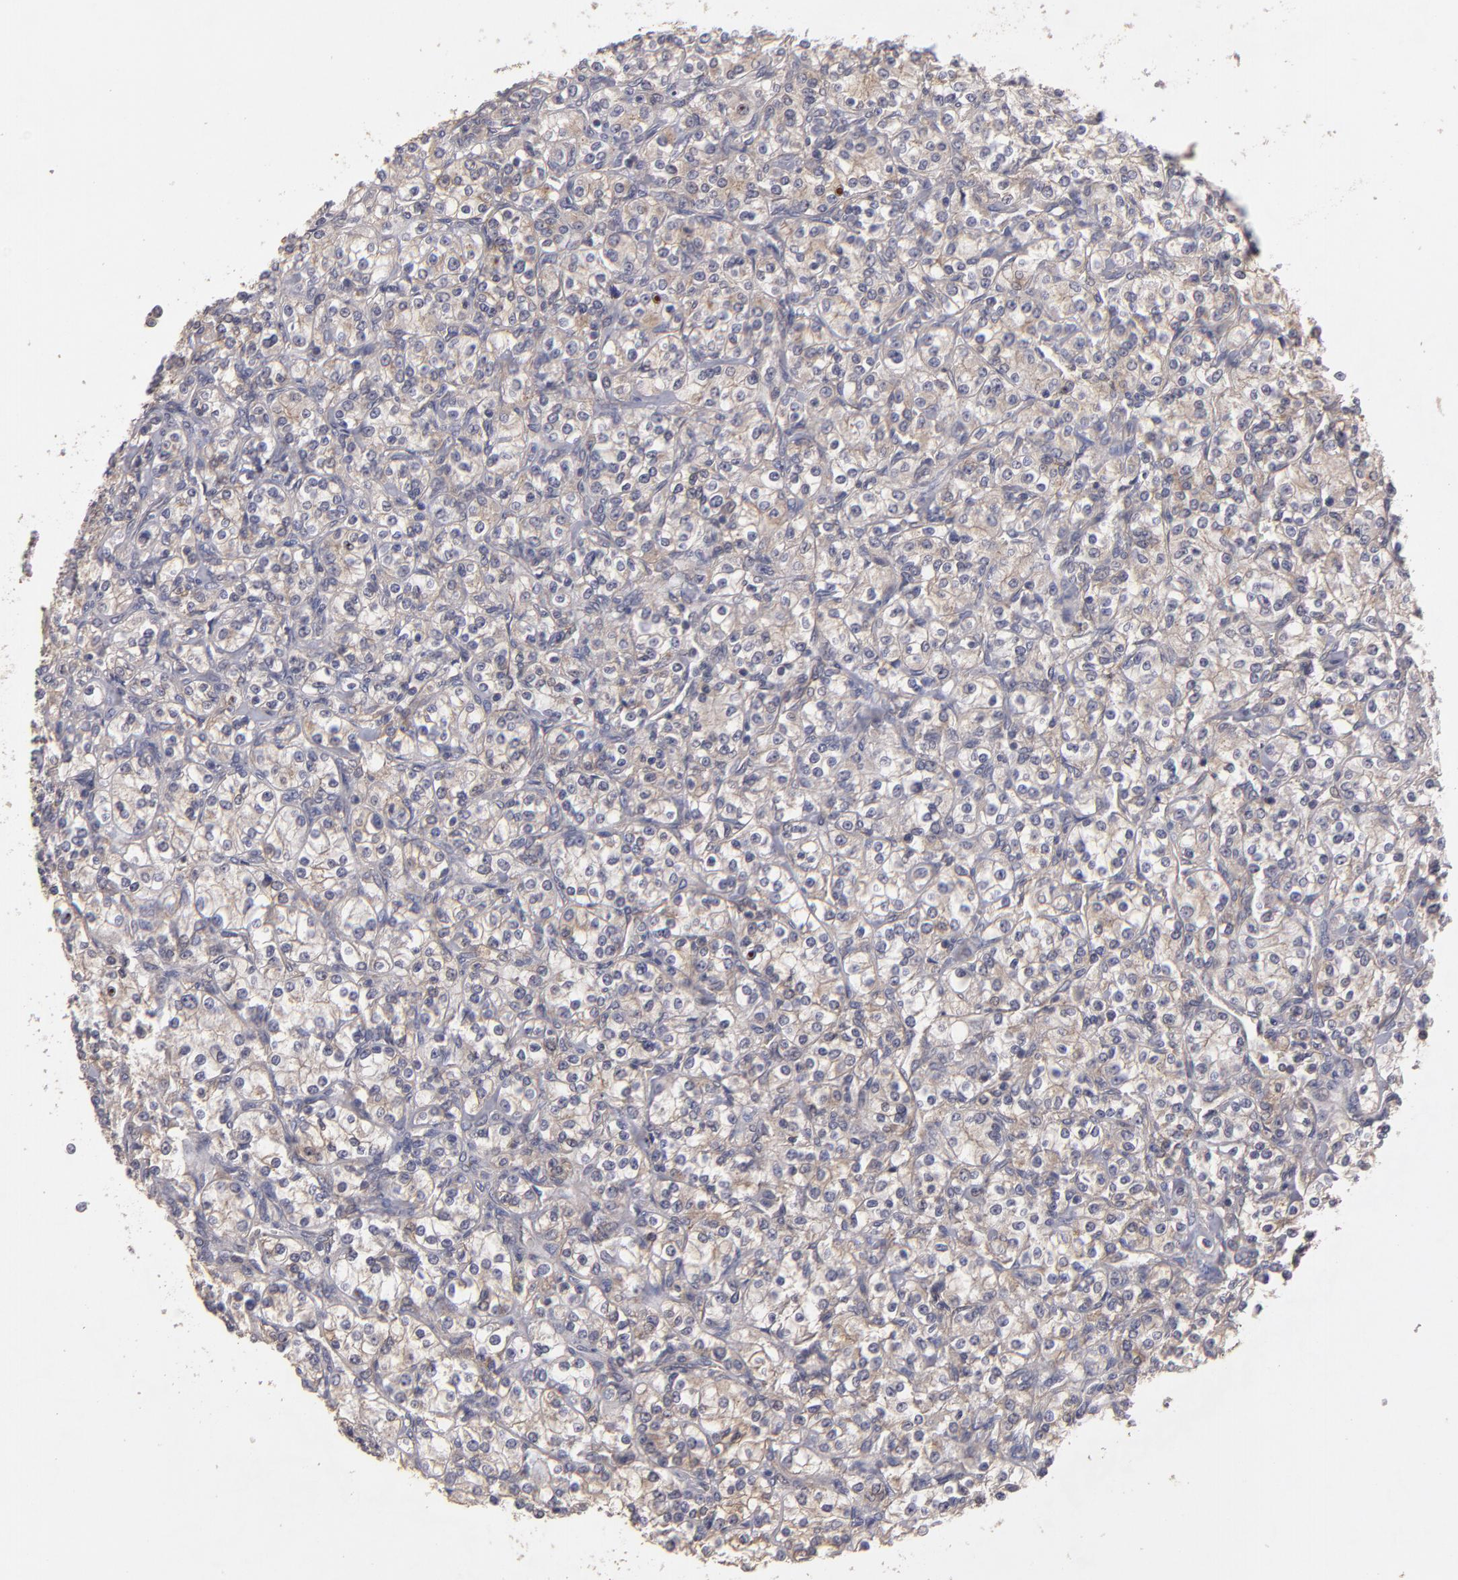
{"staining": {"intensity": "weak", "quantity": "25%-75%", "location": "cytoplasmic/membranous"}, "tissue": "renal cancer", "cell_type": "Tumor cells", "image_type": "cancer", "snomed": [{"axis": "morphology", "description": "Adenocarcinoma, NOS"}, {"axis": "topography", "description": "Kidney"}], "caption": "Human adenocarcinoma (renal) stained for a protein (brown) displays weak cytoplasmic/membranous positive staining in about 25%-75% of tumor cells.", "gene": "CTSO", "patient": {"sex": "male", "age": 77}}